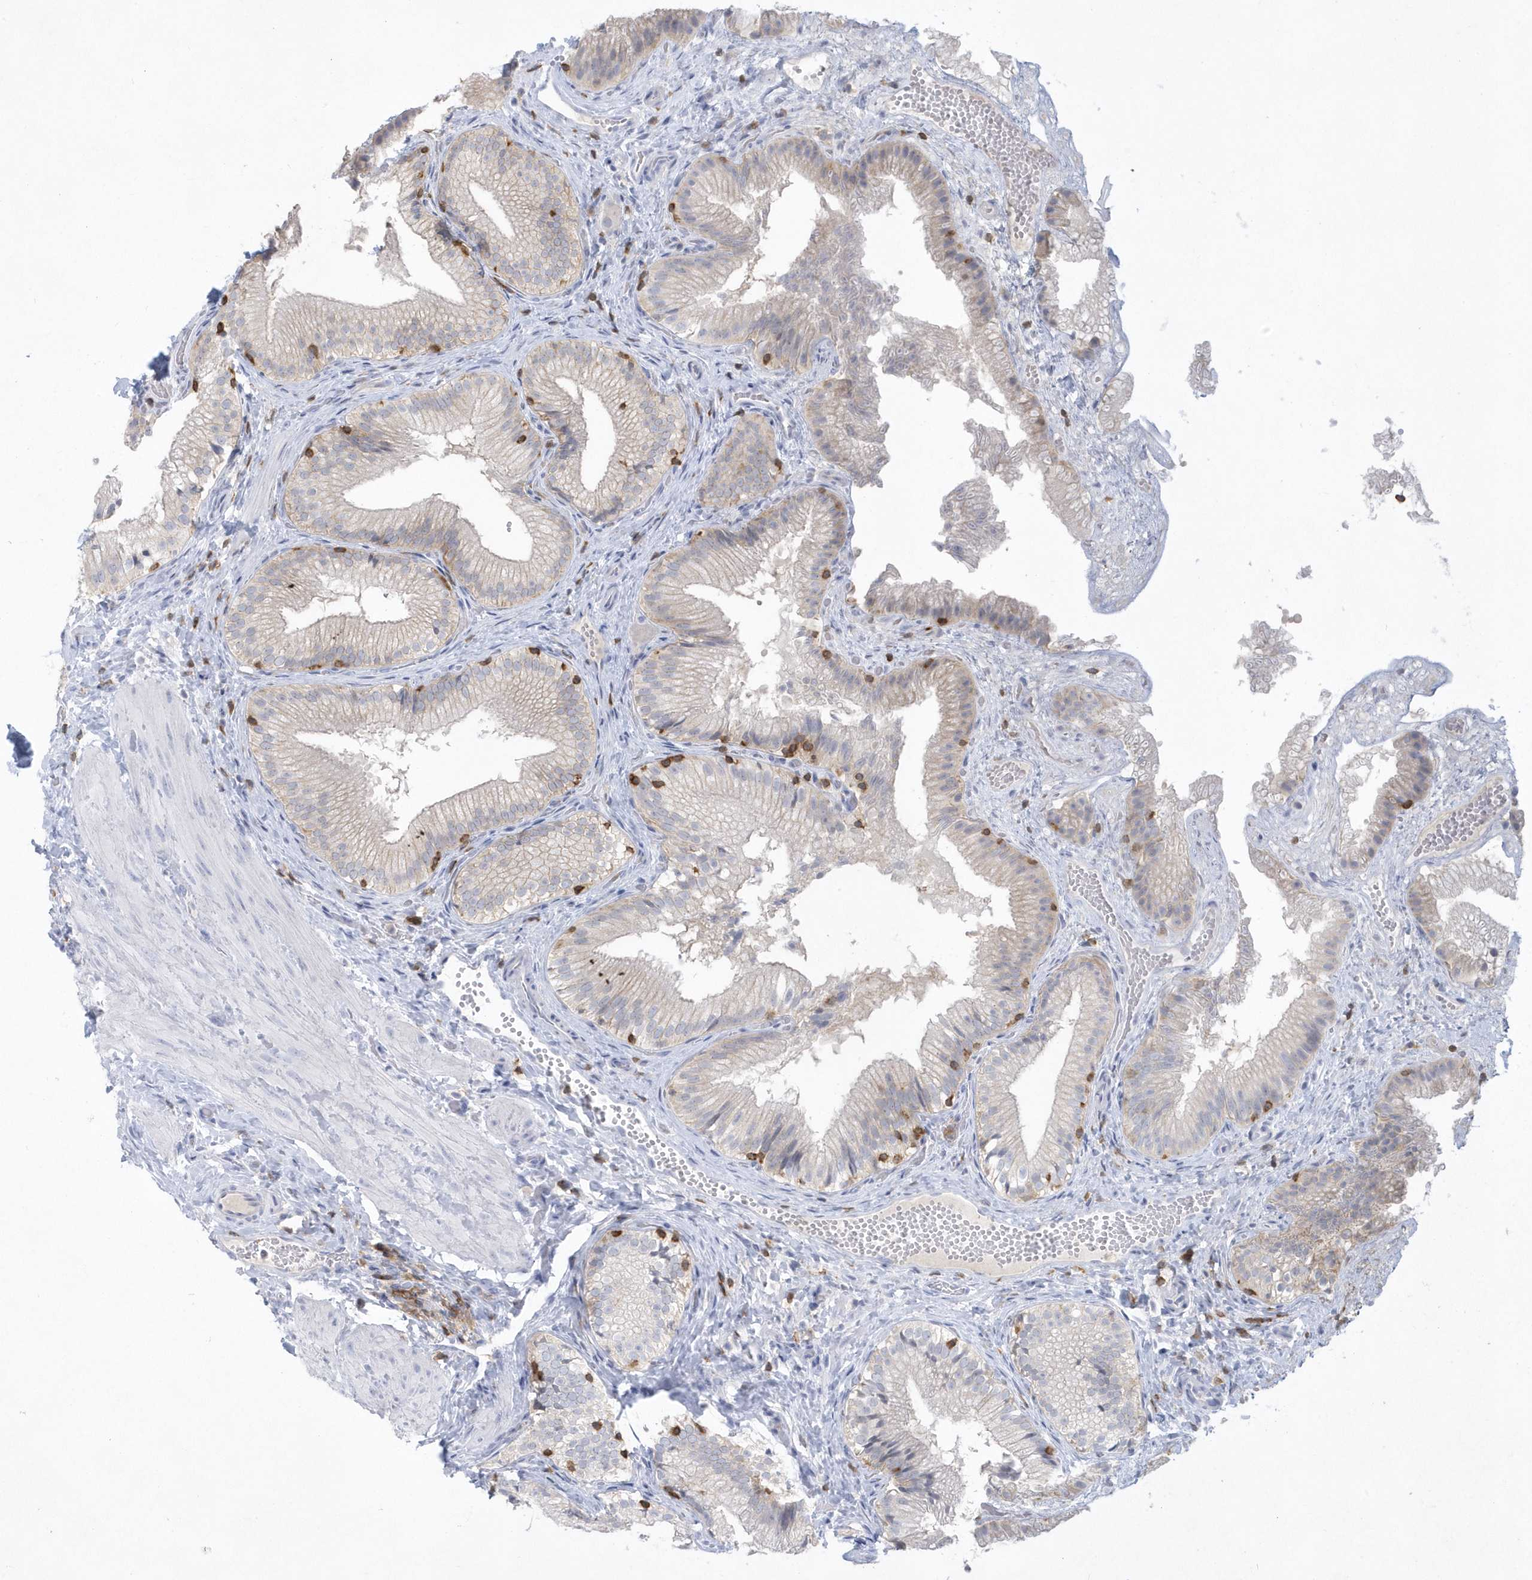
{"staining": {"intensity": "weak", "quantity": "<25%", "location": "cytoplasmic/membranous"}, "tissue": "gallbladder", "cell_type": "Glandular cells", "image_type": "normal", "snomed": [{"axis": "morphology", "description": "Normal tissue, NOS"}, {"axis": "topography", "description": "Gallbladder"}], "caption": "Micrograph shows no protein staining in glandular cells of benign gallbladder.", "gene": "PSD4", "patient": {"sex": "female", "age": 30}}